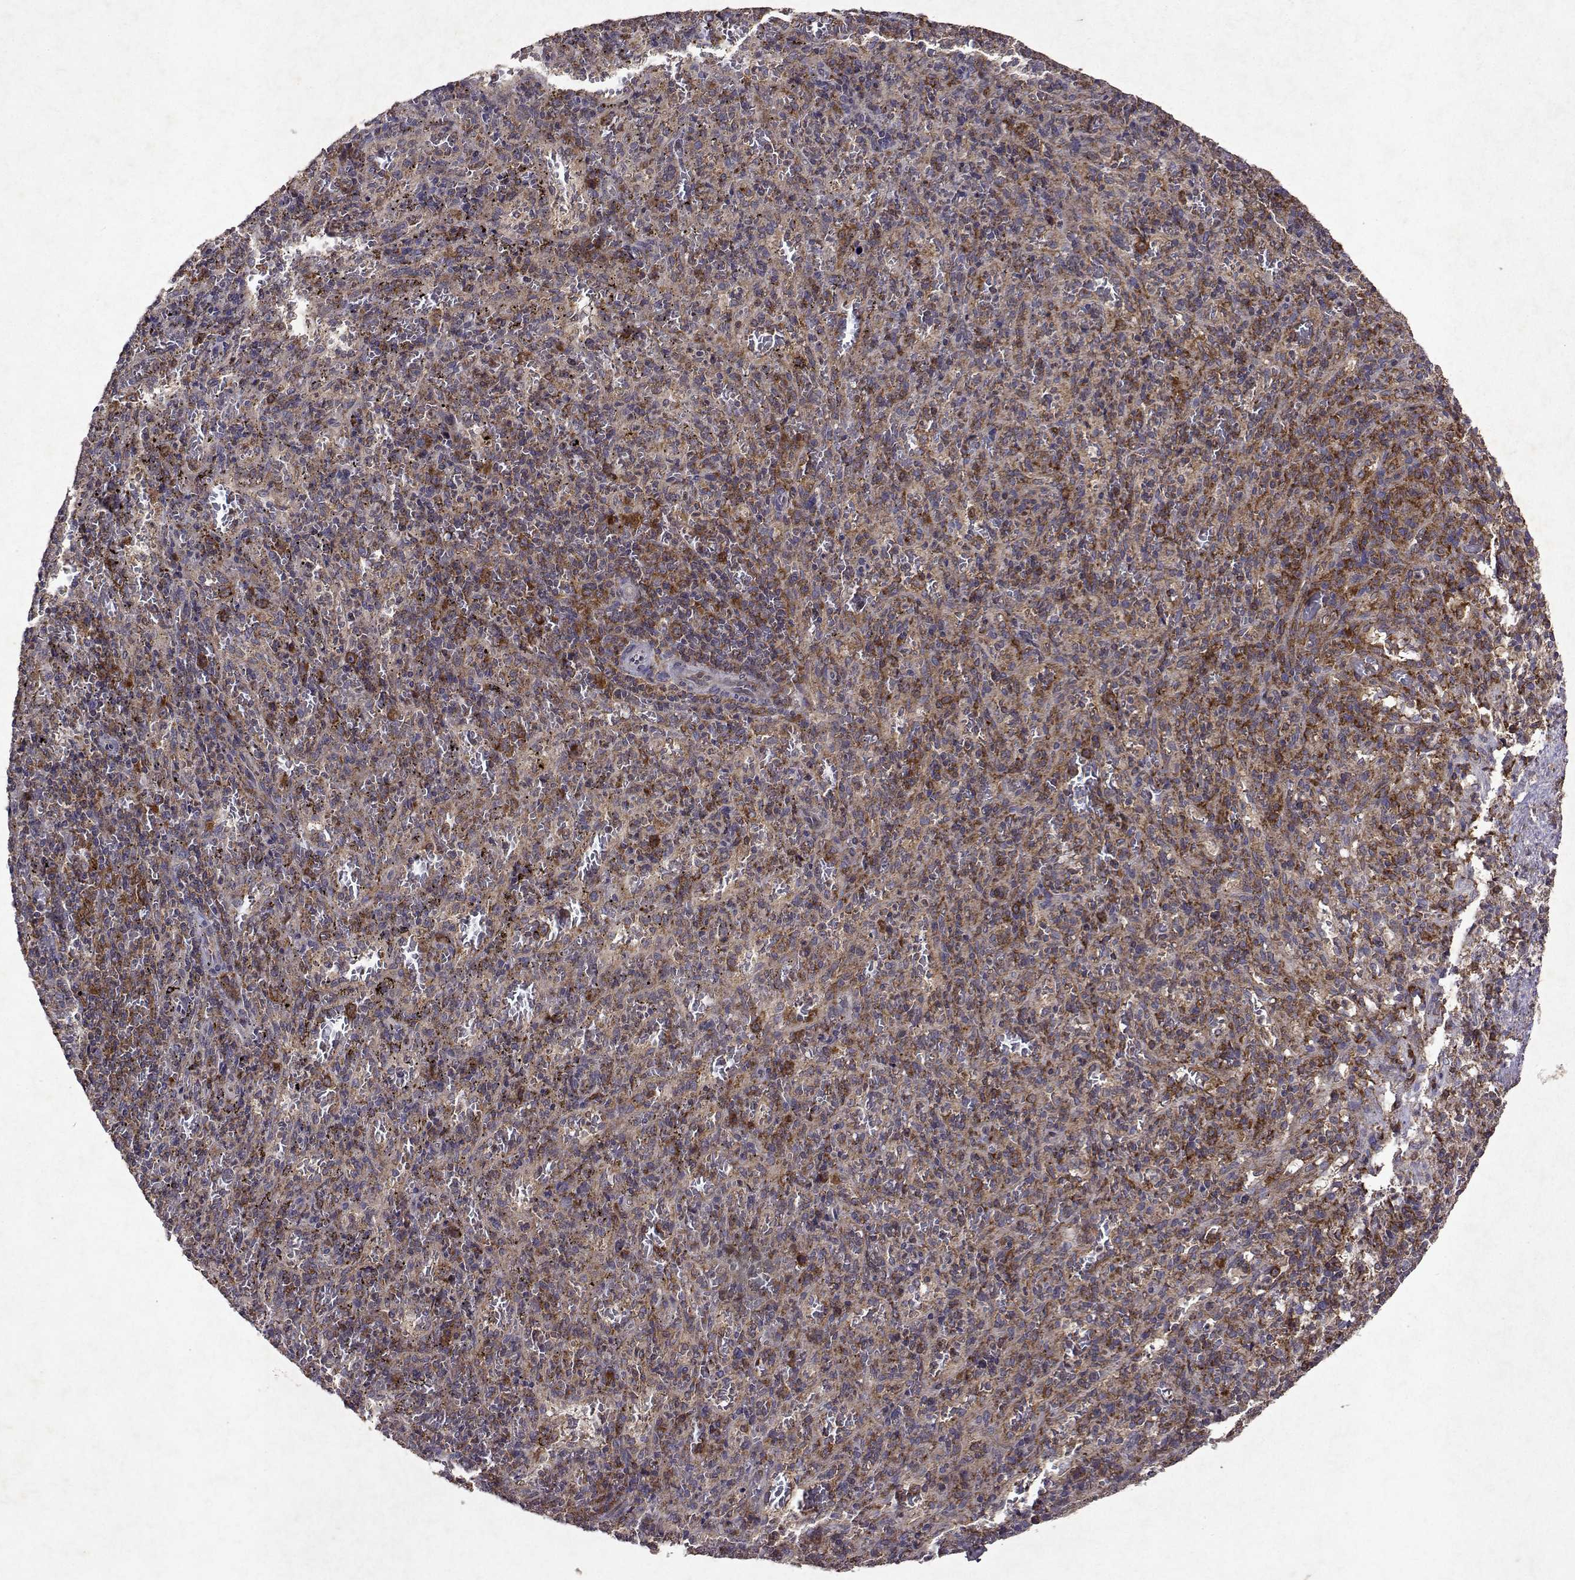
{"staining": {"intensity": "moderate", "quantity": "25%-75%", "location": "cytoplasmic/membranous"}, "tissue": "spleen", "cell_type": "Cells in red pulp", "image_type": "normal", "snomed": [{"axis": "morphology", "description": "Normal tissue, NOS"}, {"axis": "topography", "description": "Spleen"}], "caption": "Spleen stained with immunohistochemistry demonstrates moderate cytoplasmic/membranous positivity in about 25%-75% of cells in red pulp.", "gene": "TARBP2", "patient": {"sex": "male", "age": 57}}